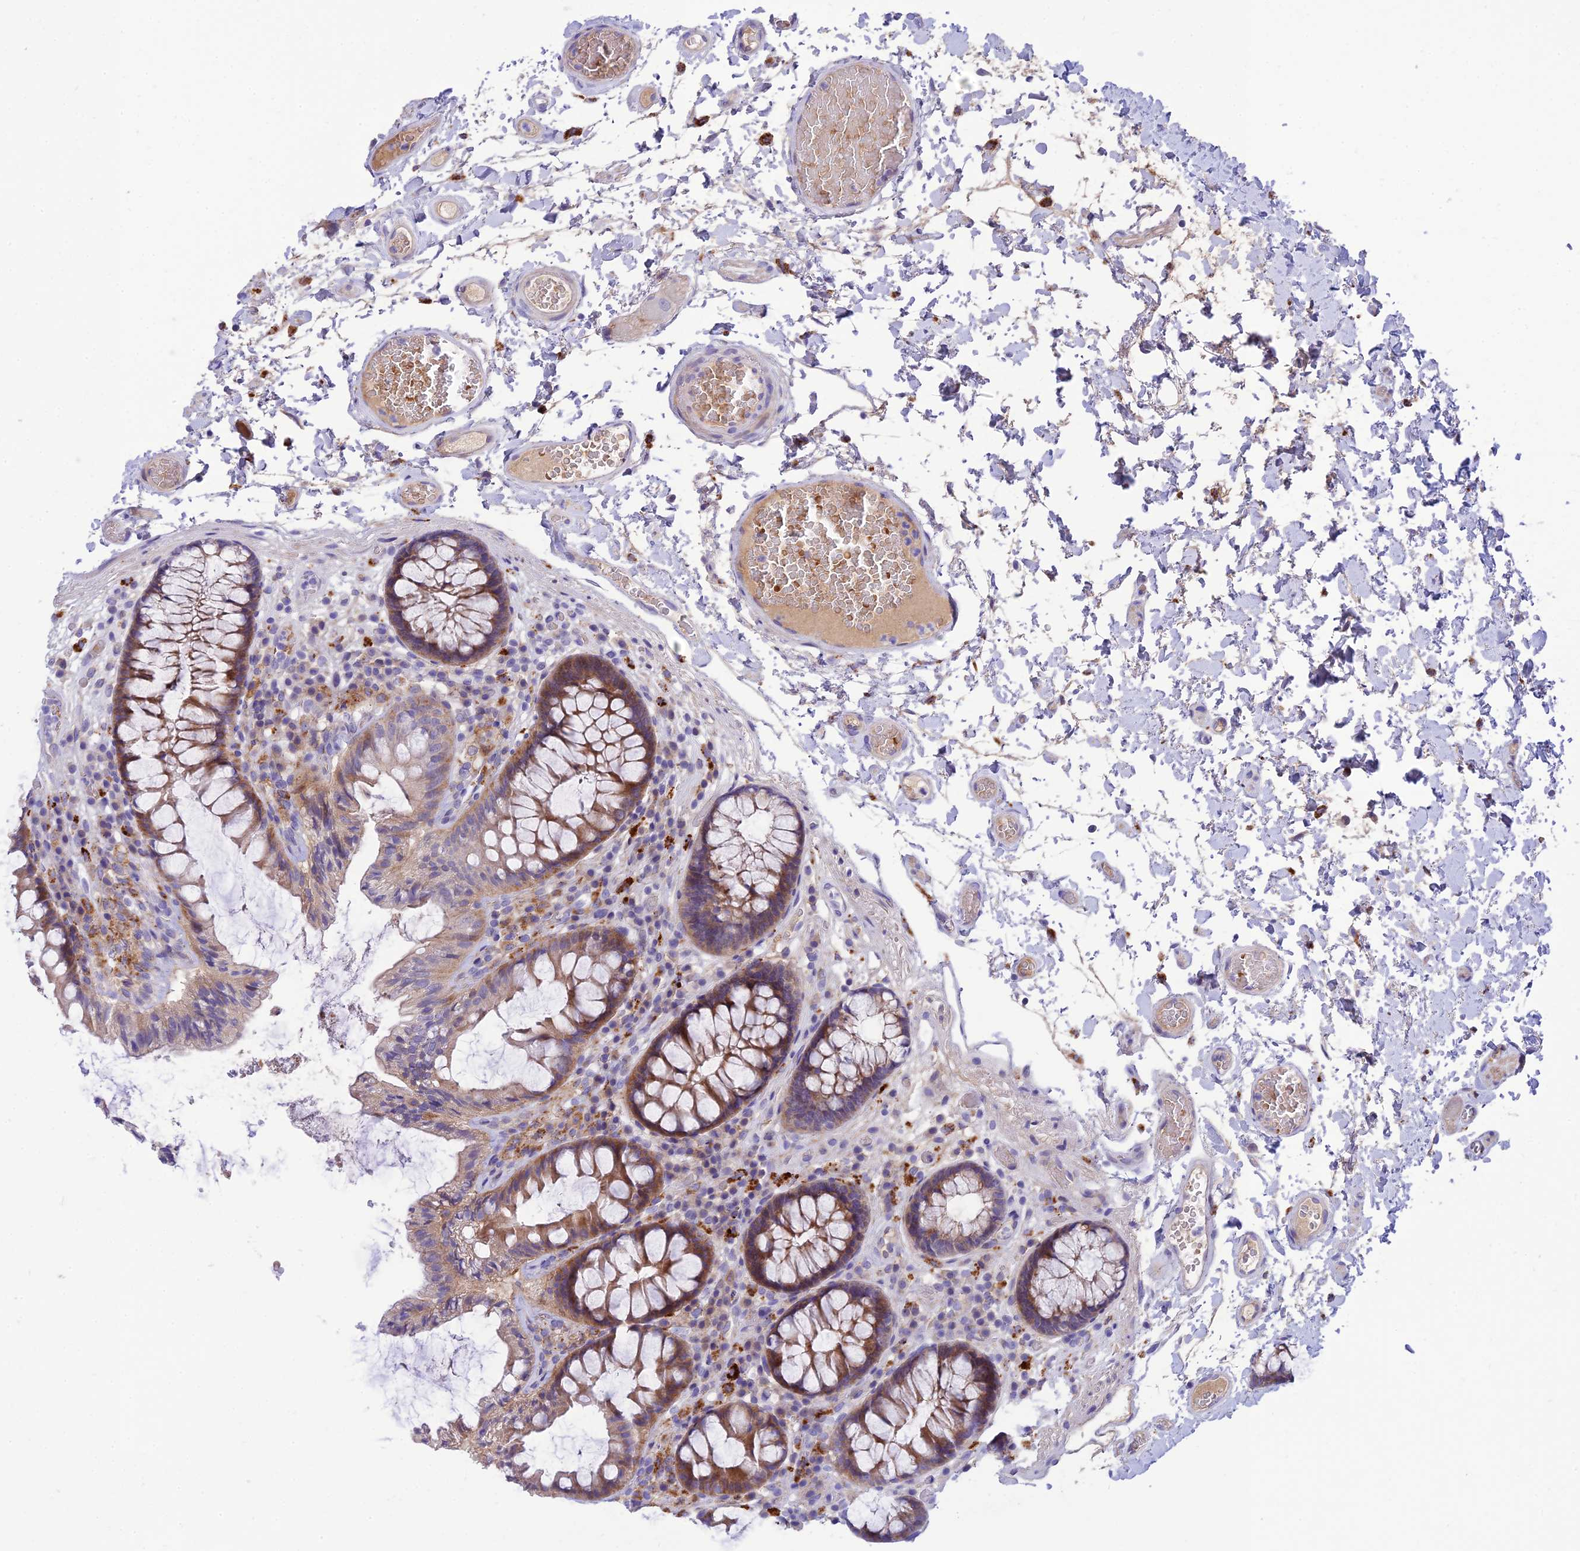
{"staining": {"intensity": "weak", "quantity": "25%-75%", "location": "cytoplasmic/membranous"}, "tissue": "colon", "cell_type": "Endothelial cells", "image_type": "normal", "snomed": [{"axis": "morphology", "description": "Normal tissue, NOS"}, {"axis": "topography", "description": "Colon"}], "caption": "Brown immunohistochemical staining in normal colon reveals weak cytoplasmic/membranous positivity in about 25%-75% of endothelial cells. Immunohistochemistry stains the protein of interest in brown and the nuclei are stained blue.", "gene": "CCDC157", "patient": {"sex": "male", "age": 84}}